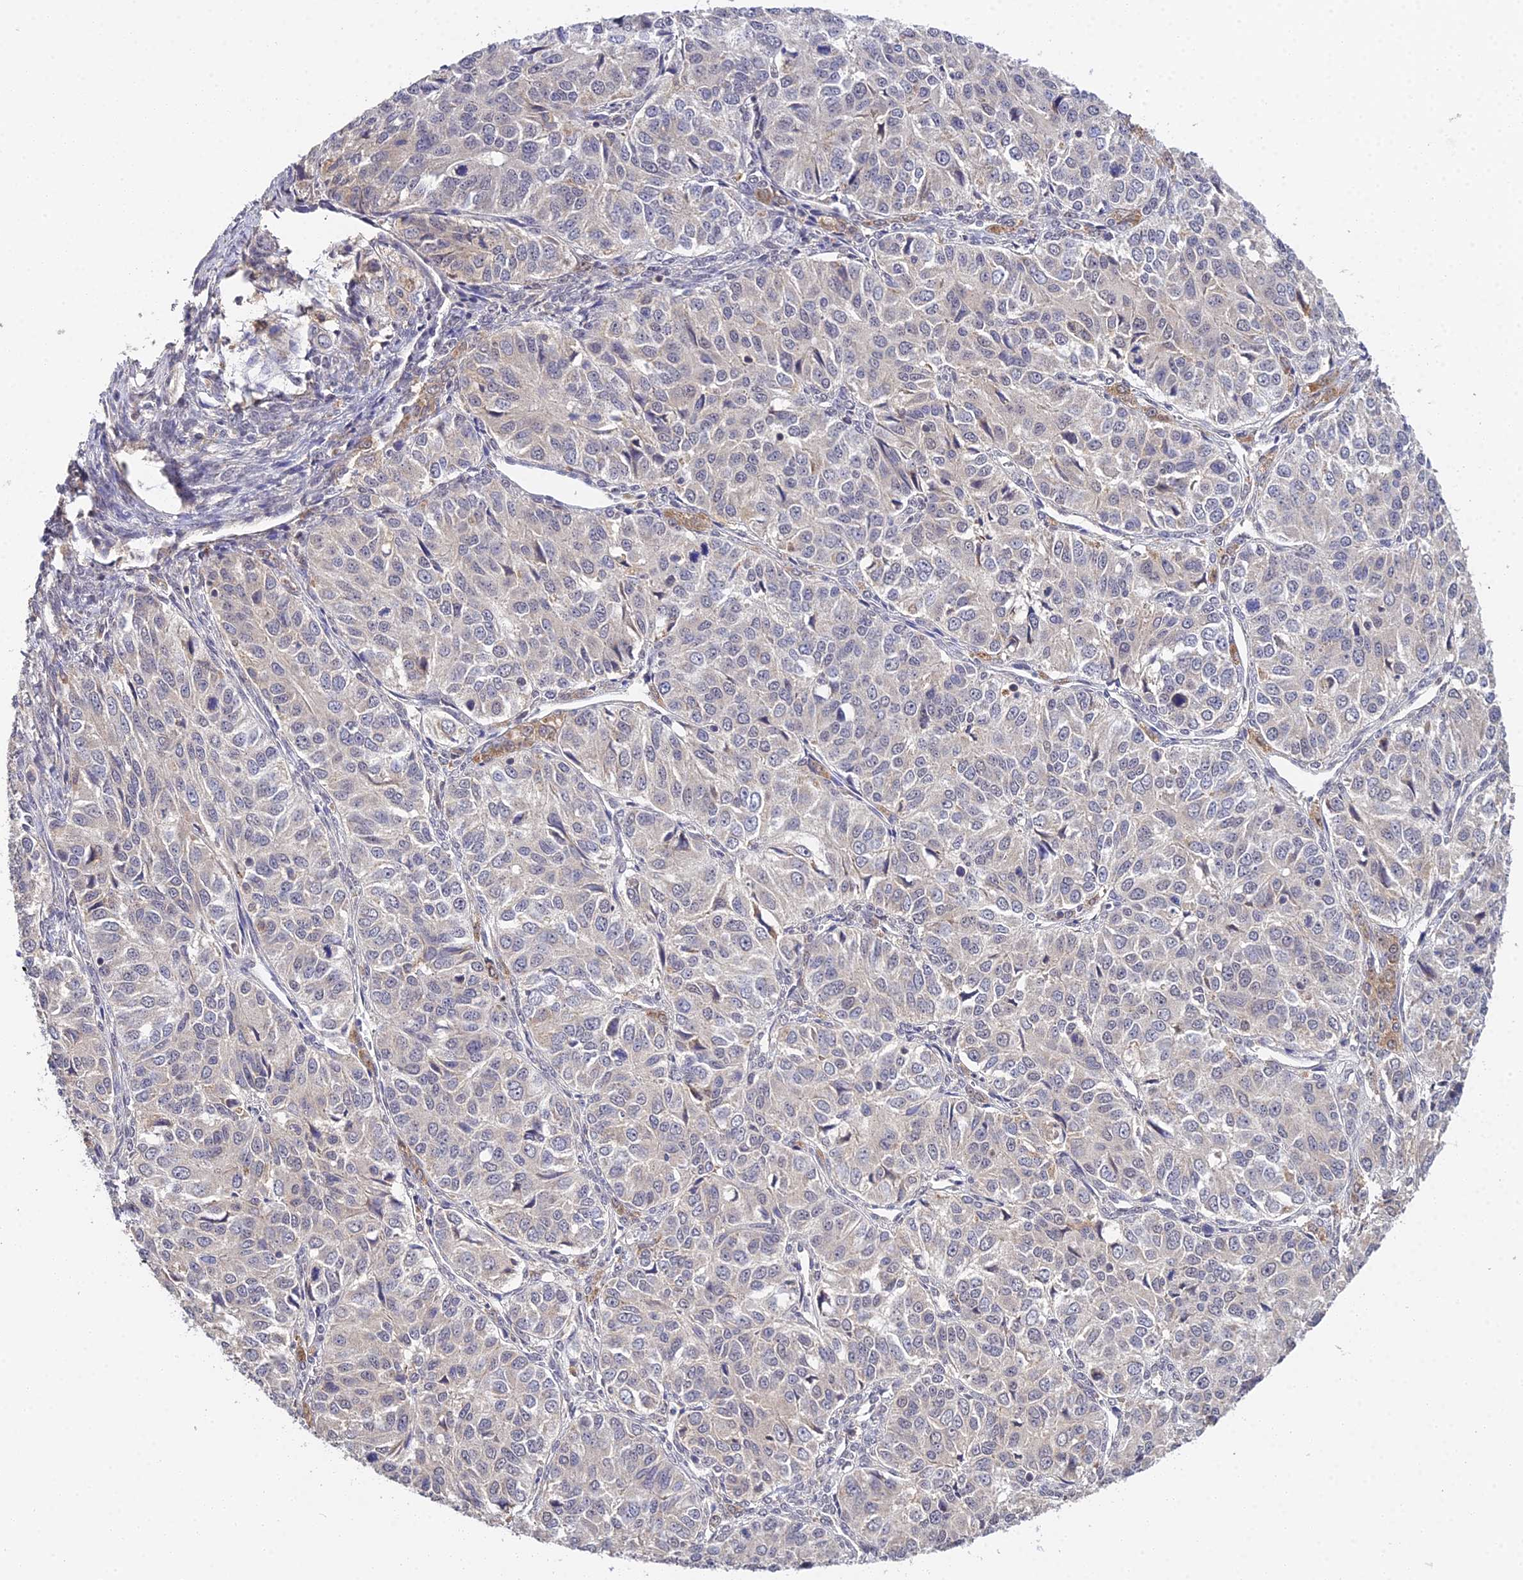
{"staining": {"intensity": "negative", "quantity": "none", "location": "none"}, "tissue": "ovarian cancer", "cell_type": "Tumor cells", "image_type": "cancer", "snomed": [{"axis": "morphology", "description": "Carcinoma, endometroid"}, {"axis": "topography", "description": "Ovary"}], "caption": "Tumor cells show no significant protein staining in ovarian endometroid carcinoma.", "gene": "TPRX1", "patient": {"sex": "female", "age": 51}}